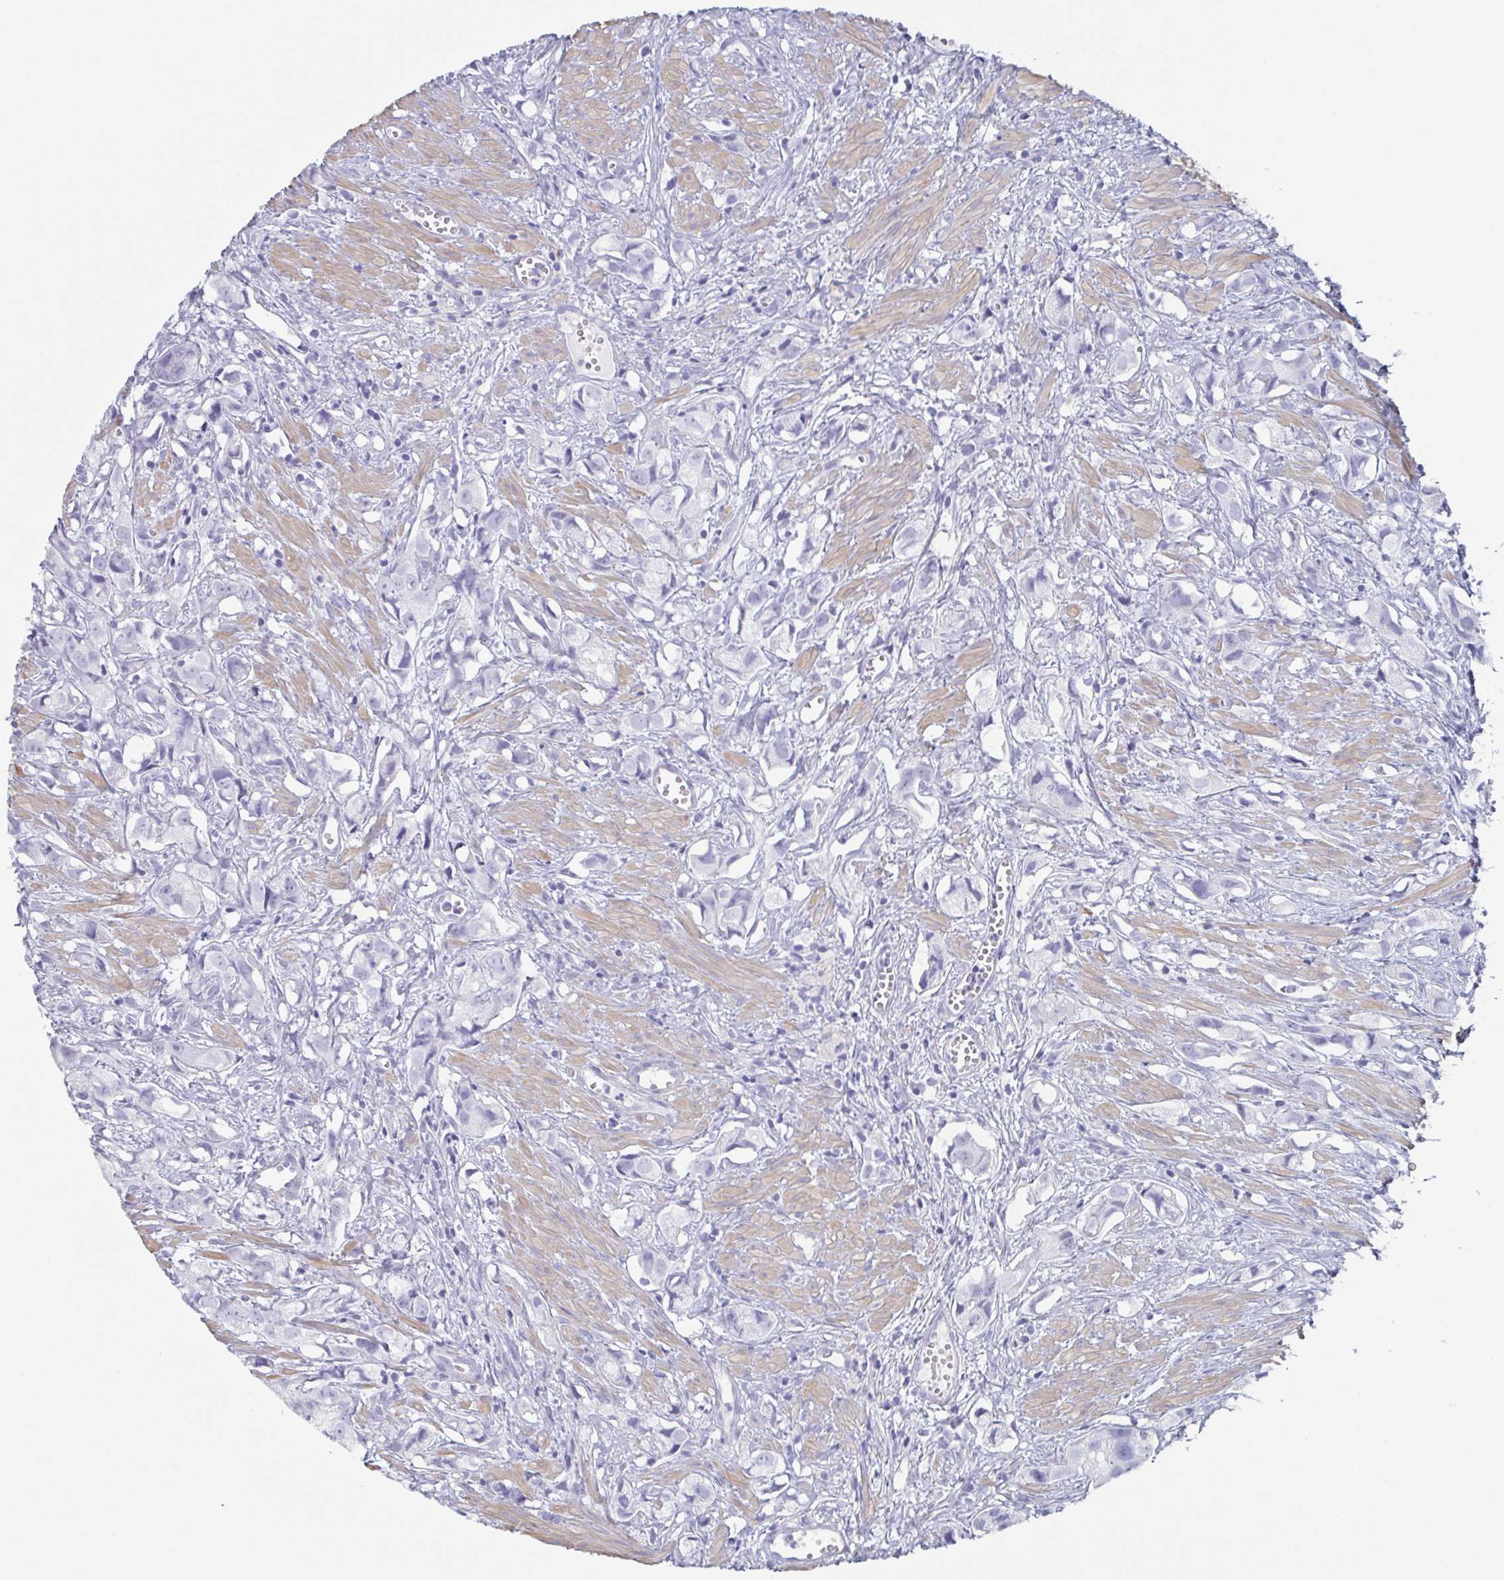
{"staining": {"intensity": "negative", "quantity": "none", "location": "none"}, "tissue": "prostate cancer", "cell_type": "Tumor cells", "image_type": "cancer", "snomed": [{"axis": "morphology", "description": "Adenocarcinoma, High grade"}, {"axis": "topography", "description": "Prostate"}], "caption": "This is an IHC micrograph of prostate high-grade adenocarcinoma. There is no positivity in tumor cells.", "gene": "TAGLN3", "patient": {"sex": "male", "age": 58}}